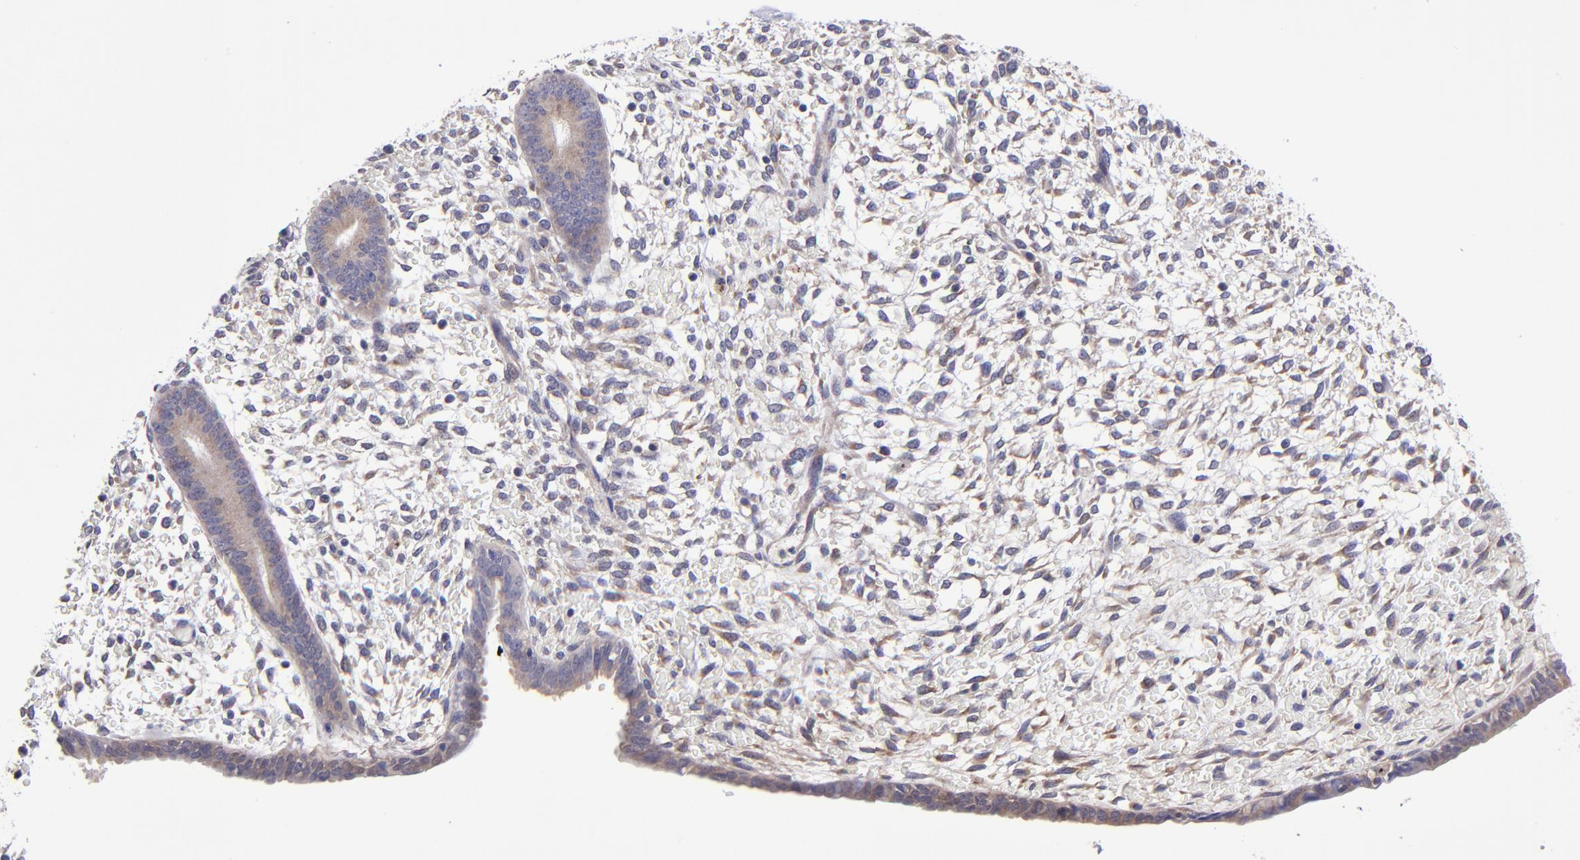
{"staining": {"intensity": "weak", "quantity": "<25%", "location": "cytoplasmic/membranous"}, "tissue": "endometrium", "cell_type": "Cells in endometrial stroma", "image_type": "normal", "snomed": [{"axis": "morphology", "description": "Normal tissue, NOS"}, {"axis": "topography", "description": "Endometrium"}], "caption": "Endometrium stained for a protein using IHC shows no staining cells in endometrial stroma.", "gene": "NSF", "patient": {"sex": "female", "age": 42}}